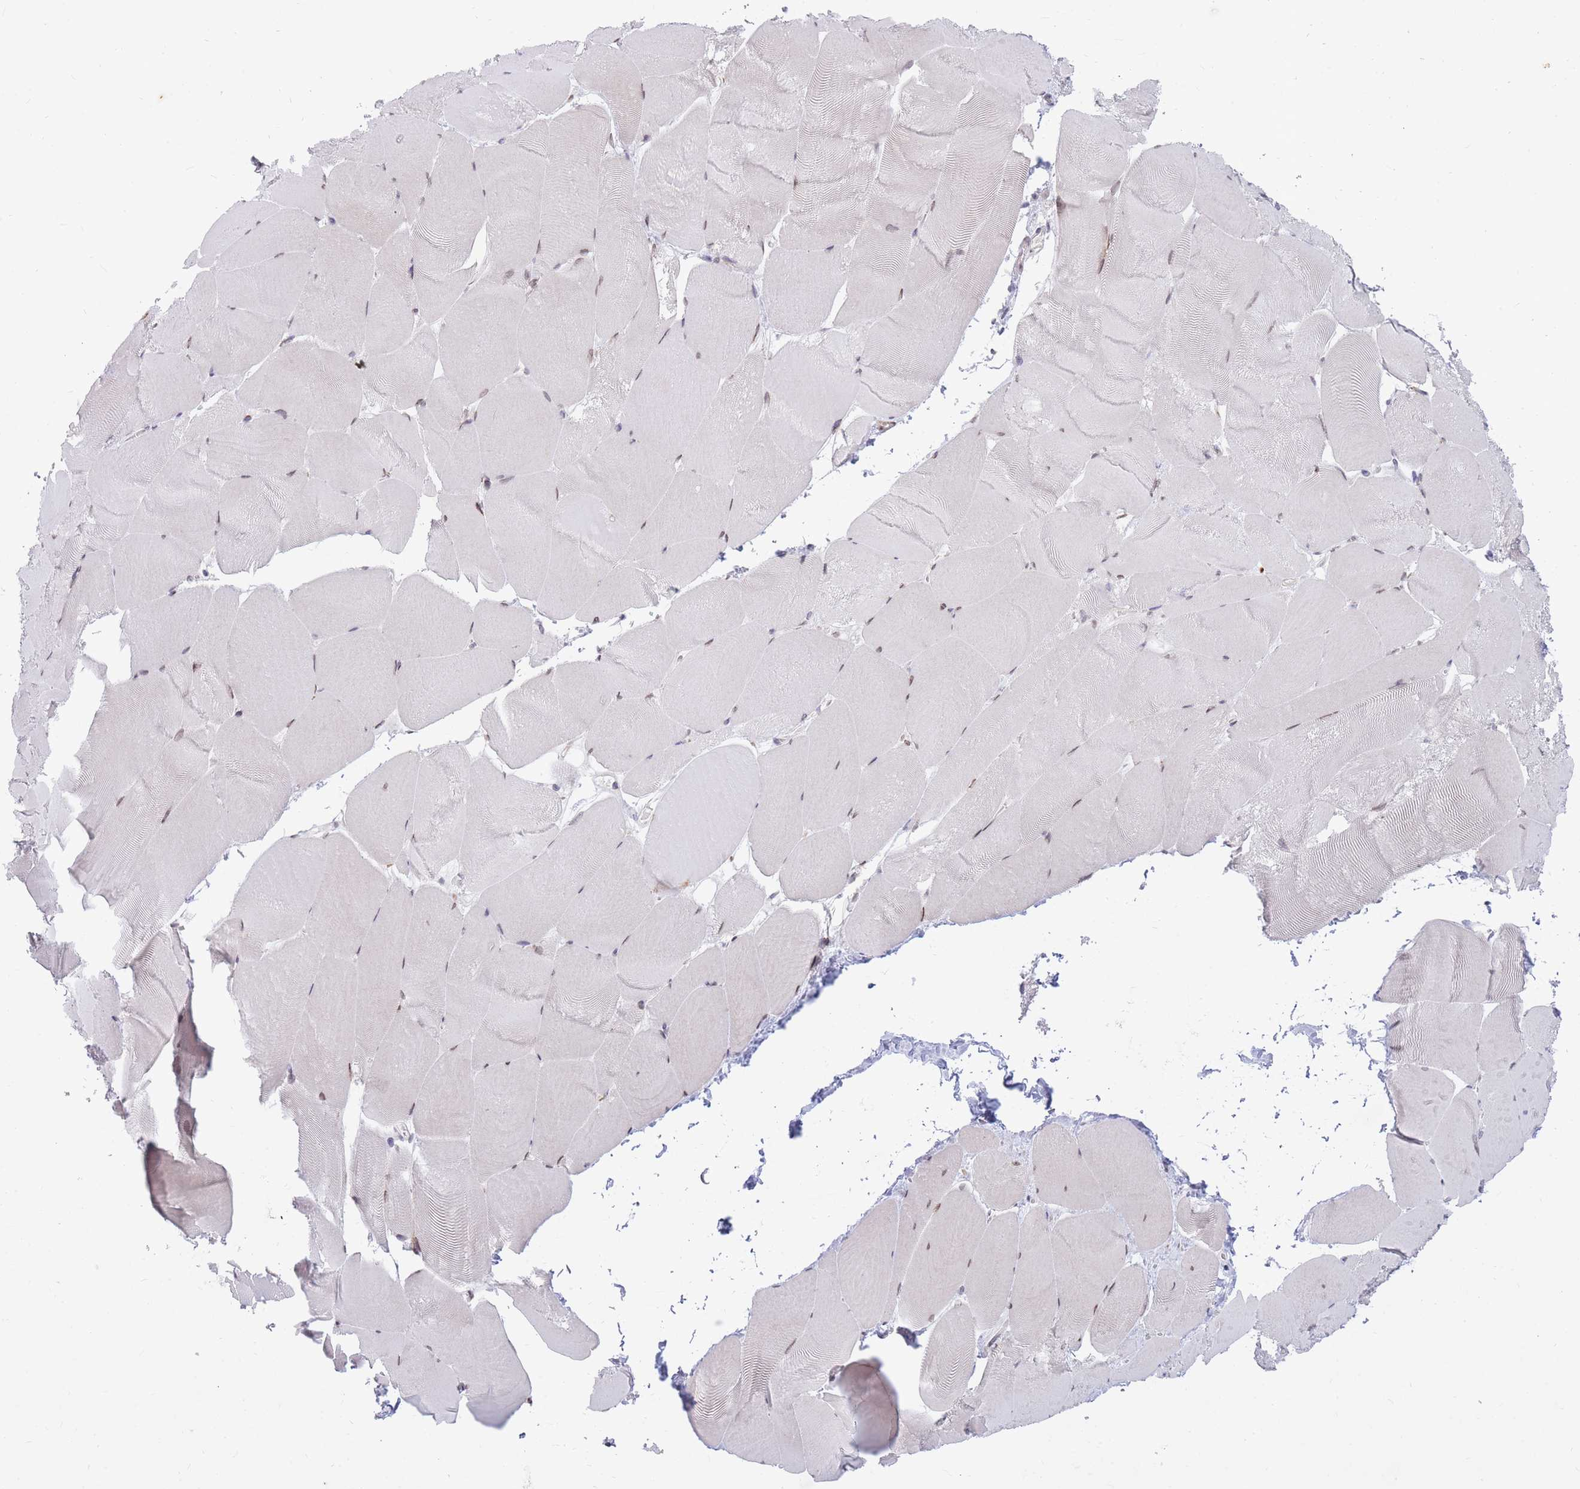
{"staining": {"intensity": "negative", "quantity": "none", "location": "none"}, "tissue": "skeletal muscle", "cell_type": "Myocytes", "image_type": "normal", "snomed": [{"axis": "morphology", "description": "Normal tissue, NOS"}, {"axis": "topography", "description": "Skeletal muscle"}], "caption": "Myocytes are negative for brown protein staining in unremarkable skeletal muscle. (Stains: DAB (3,3'-diaminobenzidine) immunohistochemistry (IHC) with hematoxylin counter stain, Microscopy: brightfield microscopy at high magnification).", "gene": "HOOK2", "patient": {"sex": "female", "age": 64}}